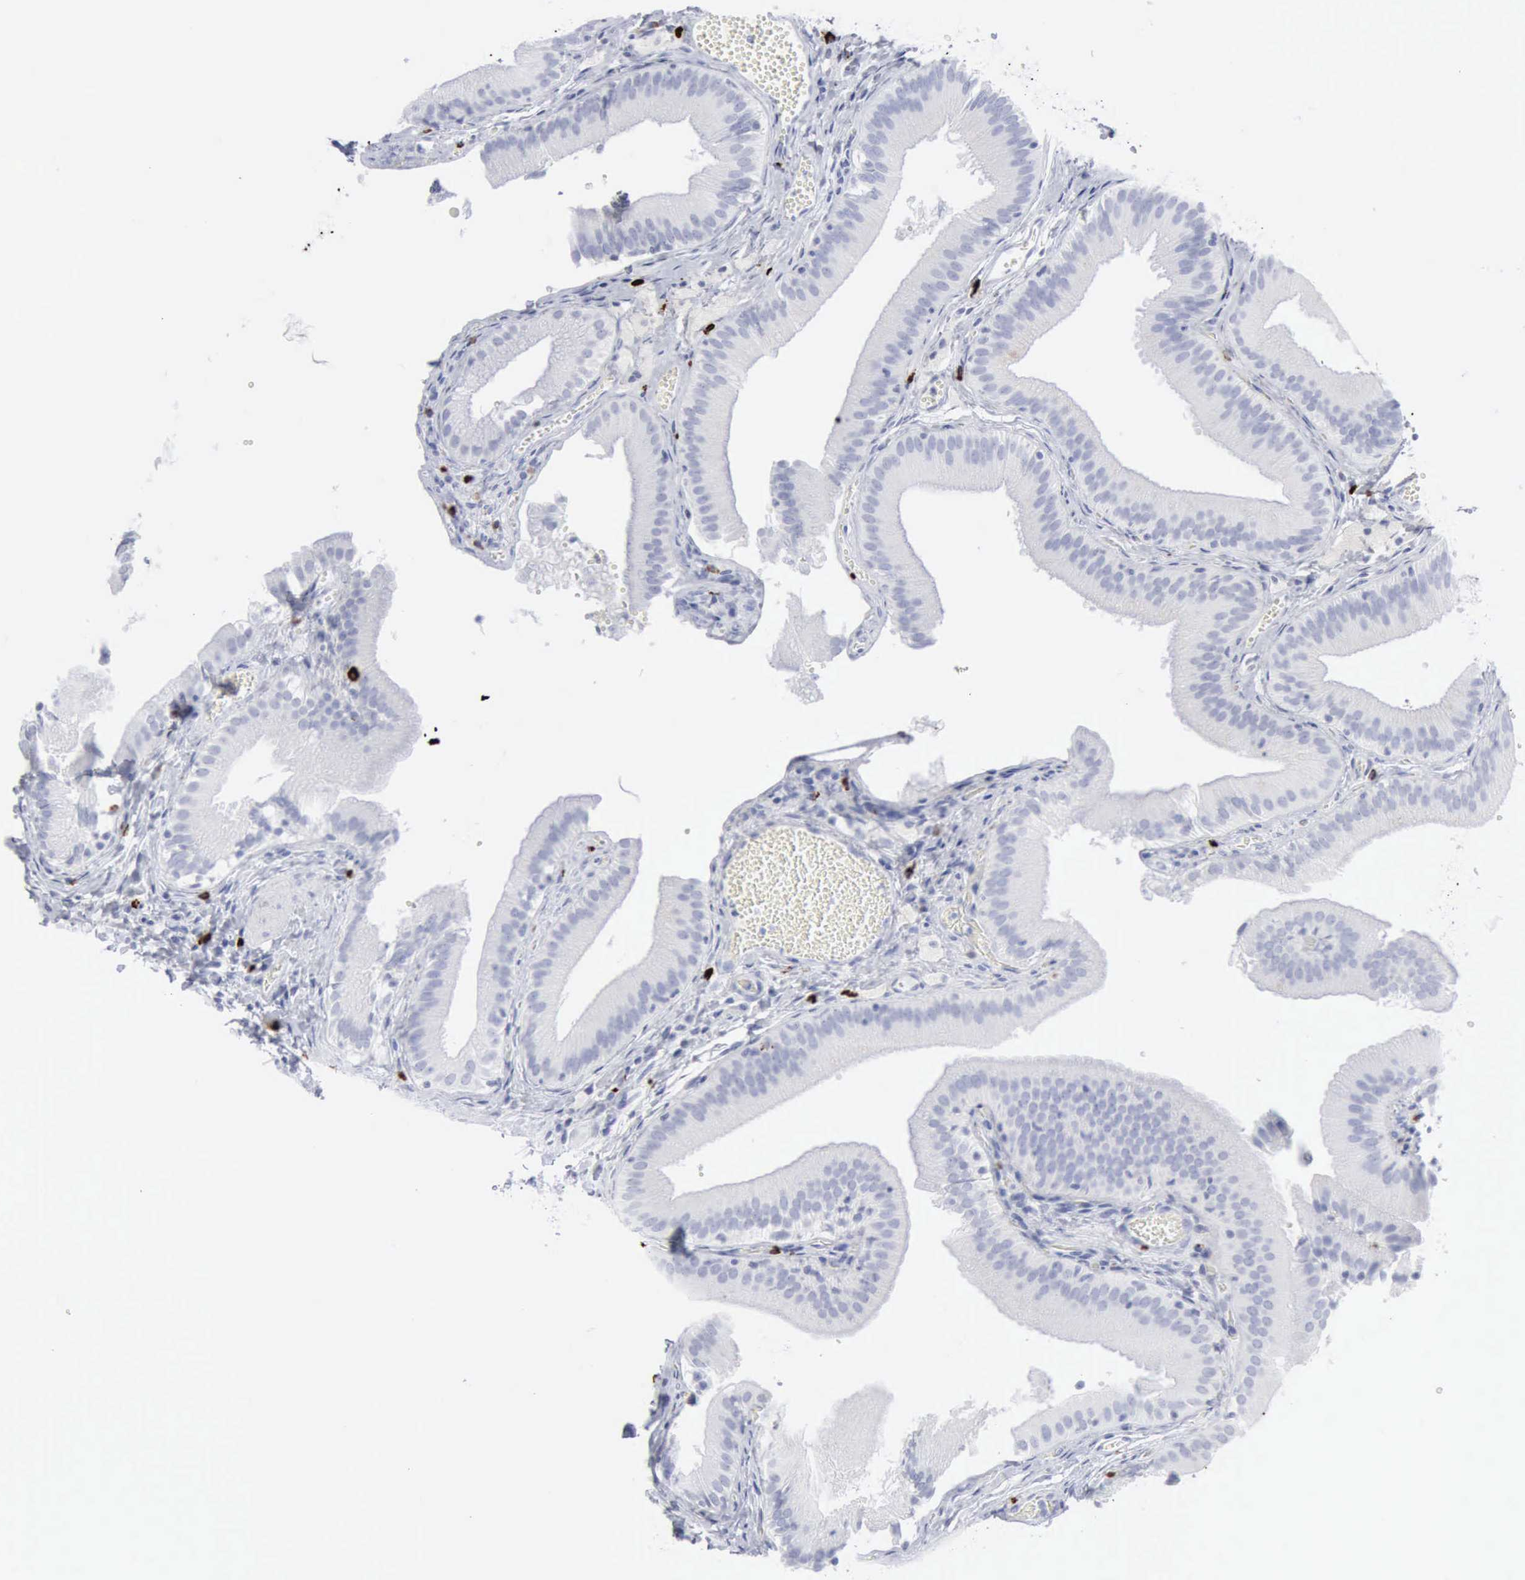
{"staining": {"intensity": "negative", "quantity": "none", "location": "none"}, "tissue": "gallbladder", "cell_type": "Glandular cells", "image_type": "normal", "snomed": [{"axis": "morphology", "description": "Normal tissue, NOS"}, {"axis": "topography", "description": "Gallbladder"}], "caption": "Immunohistochemistry histopathology image of normal gallbladder: human gallbladder stained with DAB exhibits no significant protein positivity in glandular cells.", "gene": "CMA1", "patient": {"sex": "female", "age": 24}}